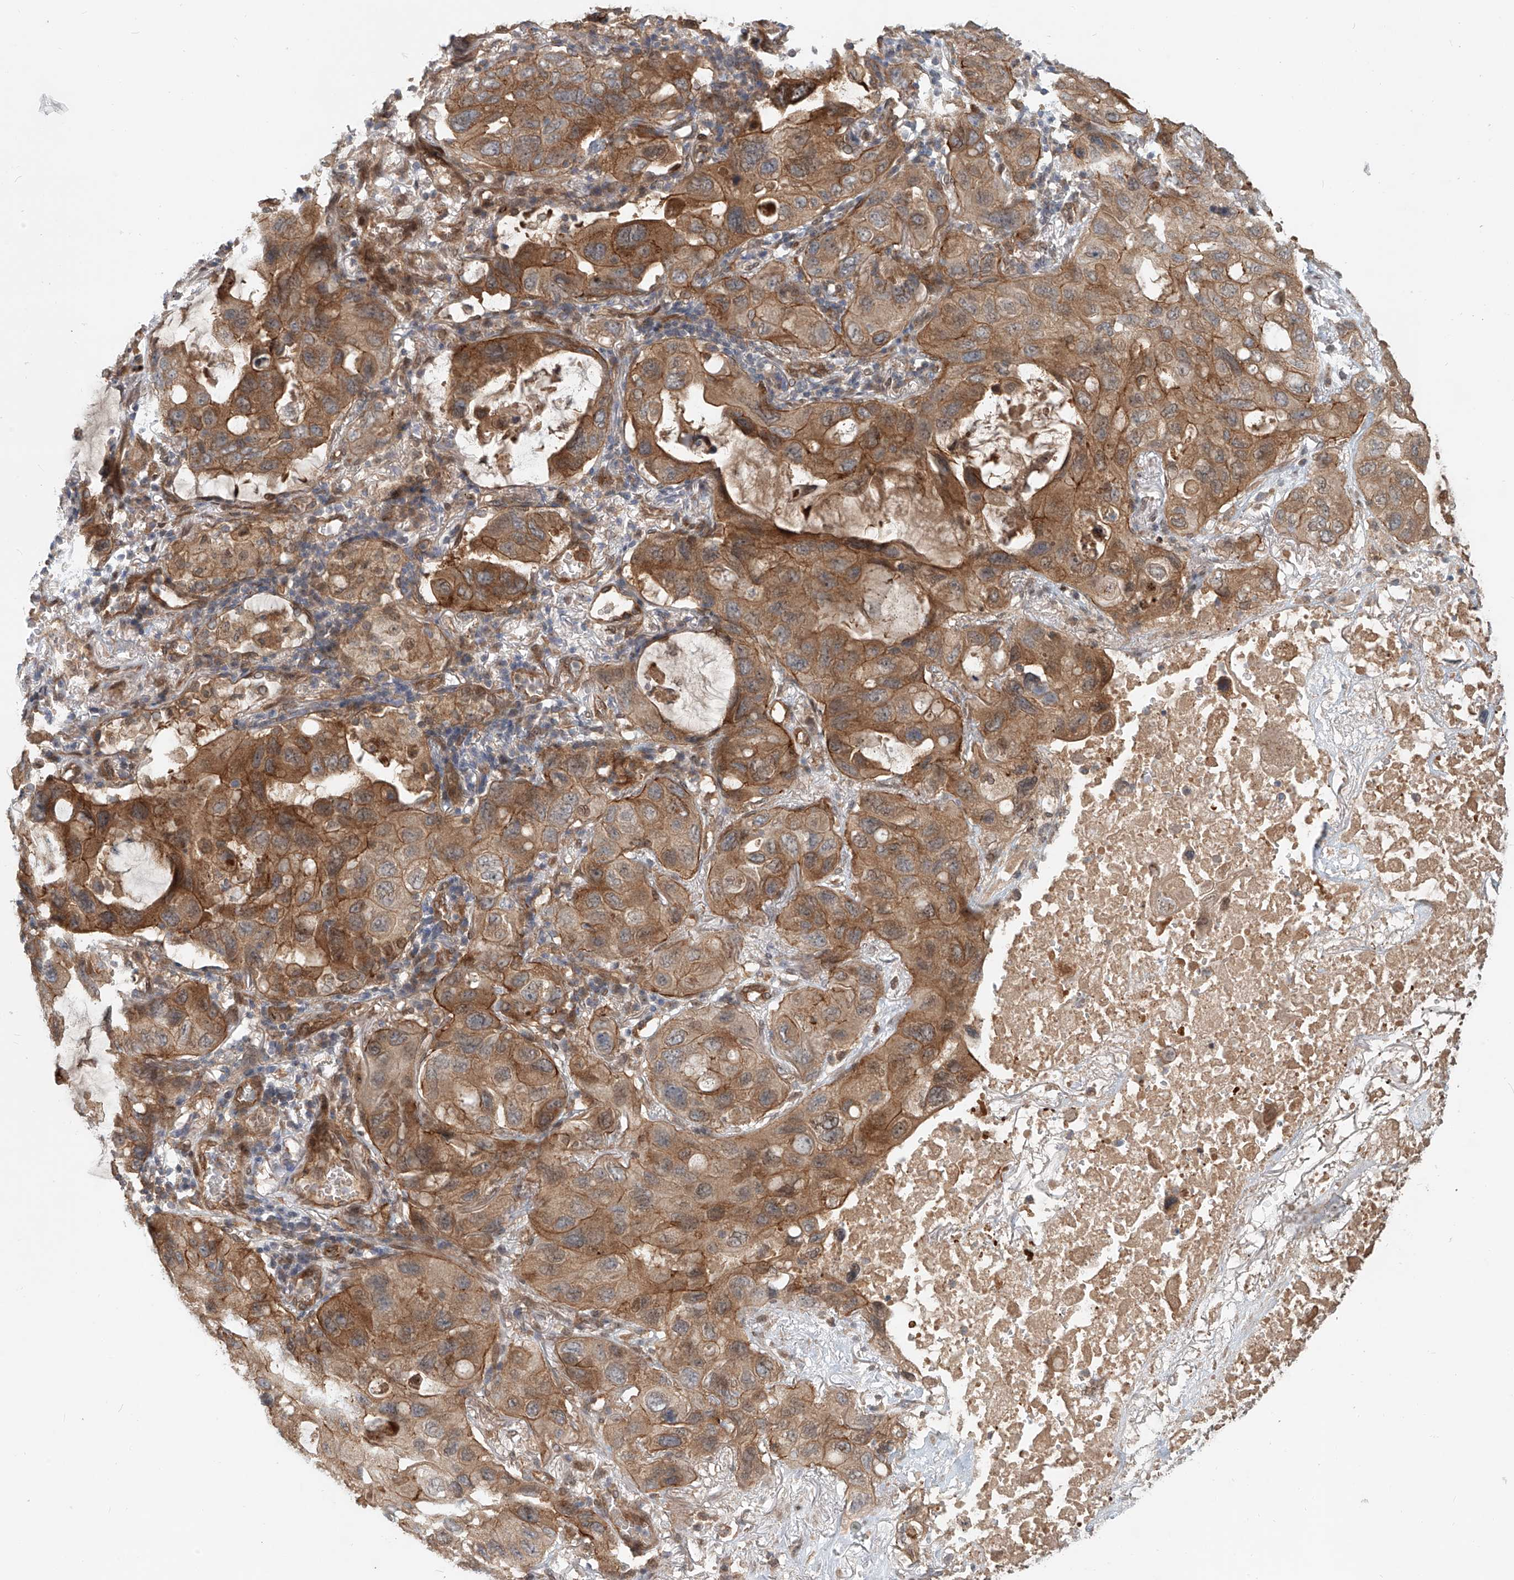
{"staining": {"intensity": "moderate", "quantity": ">75%", "location": "cytoplasmic/membranous"}, "tissue": "lung cancer", "cell_type": "Tumor cells", "image_type": "cancer", "snomed": [{"axis": "morphology", "description": "Squamous cell carcinoma, NOS"}, {"axis": "topography", "description": "Lung"}], "caption": "Tumor cells exhibit moderate cytoplasmic/membranous staining in approximately >75% of cells in lung squamous cell carcinoma.", "gene": "SASH1", "patient": {"sex": "female", "age": 73}}